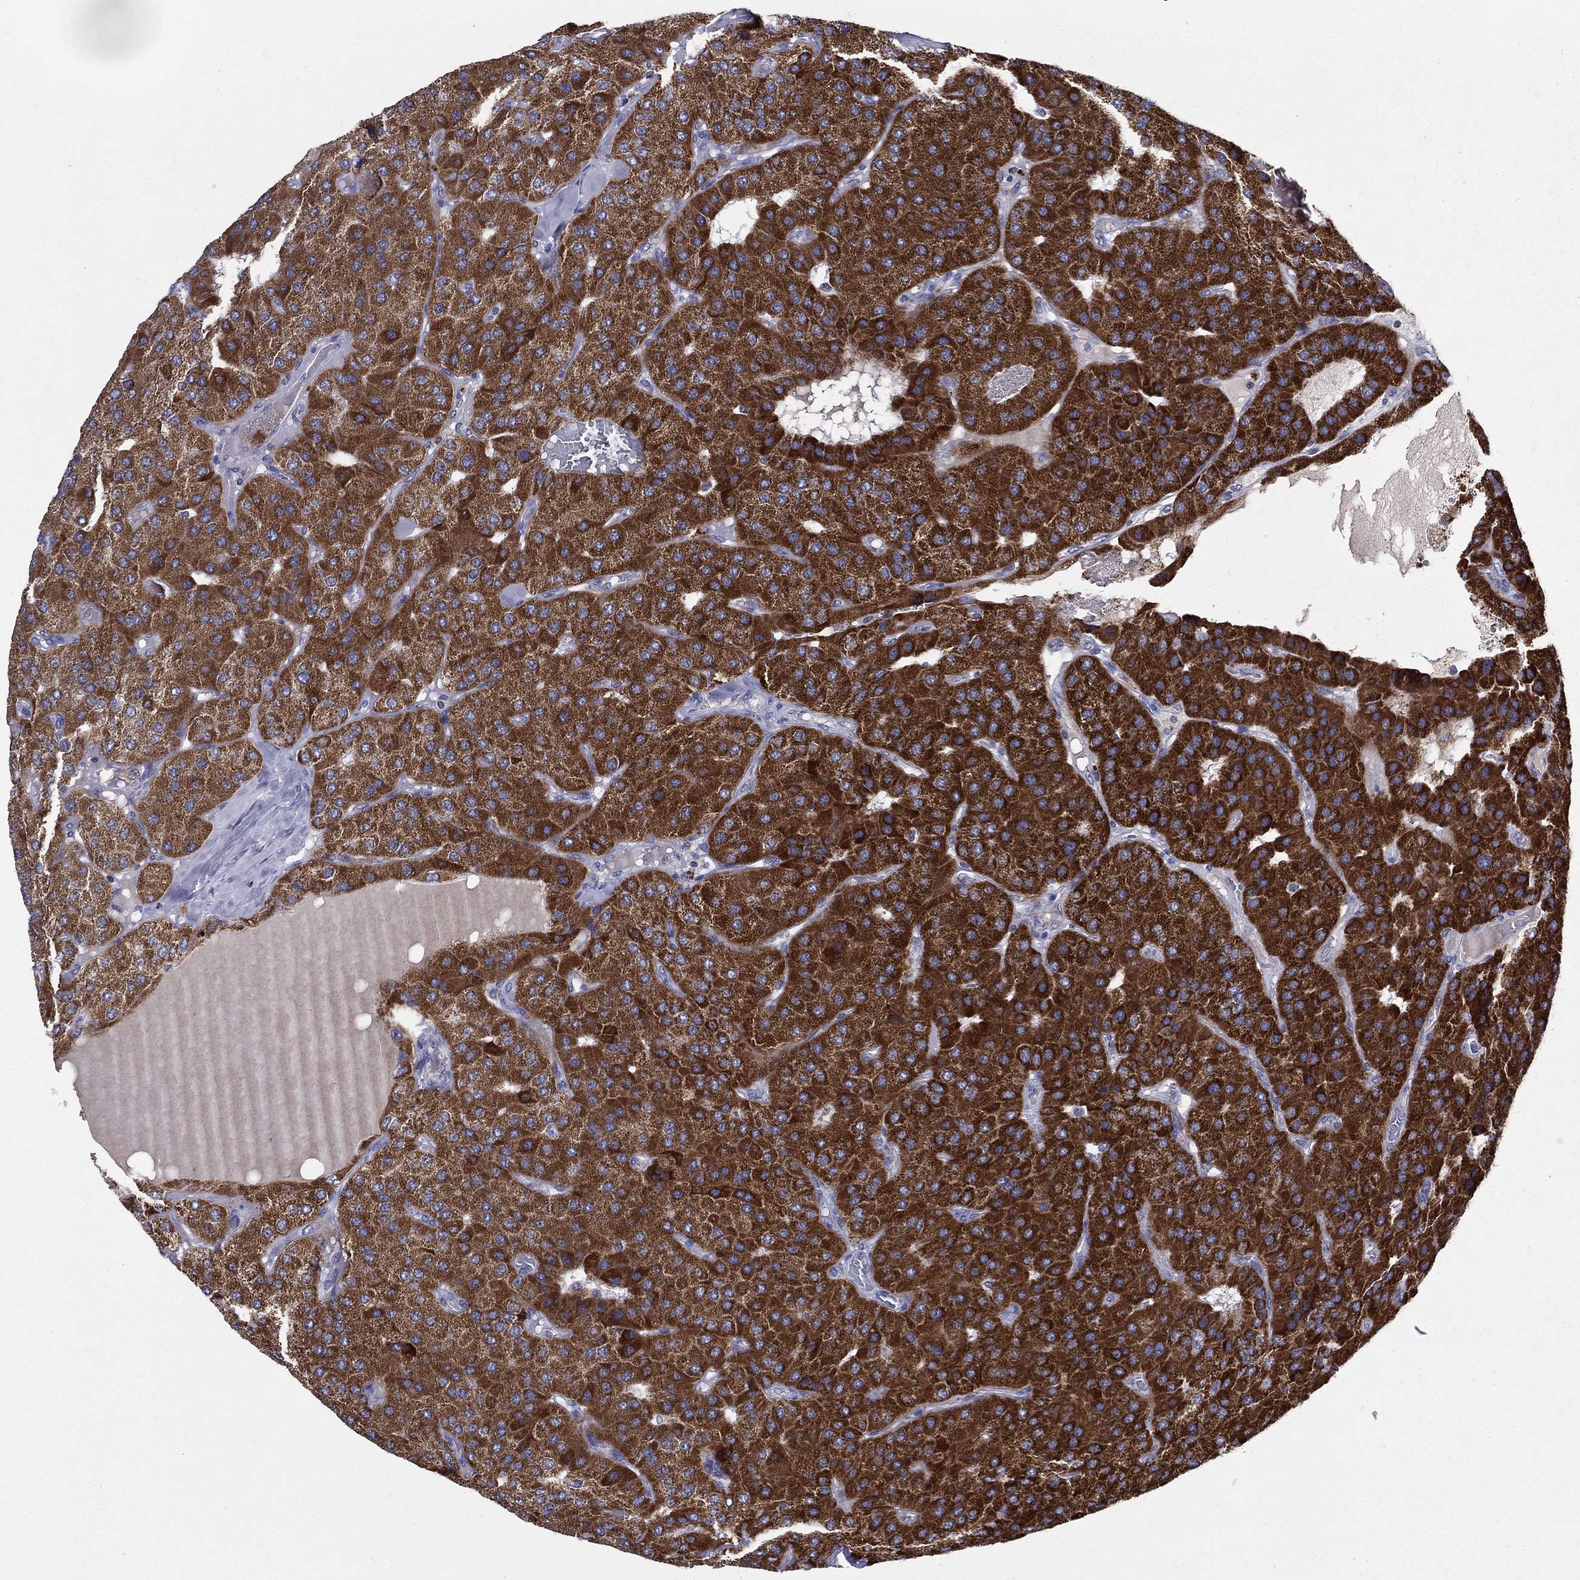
{"staining": {"intensity": "strong", "quantity": ">75%", "location": "cytoplasmic/membranous"}, "tissue": "parathyroid gland", "cell_type": "Glandular cells", "image_type": "normal", "snomed": [{"axis": "morphology", "description": "Normal tissue, NOS"}, {"axis": "morphology", "description": "Adenoma, NOS"}, {"axis": "topography", "description": "Parathyroid gland"}], "caption": "Normal parathyroid gland reveals strong cytoplasmic/membranous positivity in approximately >75% of glandular cells, visualized by immunohistochemistry. Using DAB (3,3'-diaminobenzidine) (brown) and hematoxylin (blue) stains, captured at high magnification using brightfield microscopy.", "gene": "SLC4A10", "patient": {"sex": "female", "age": 86}}